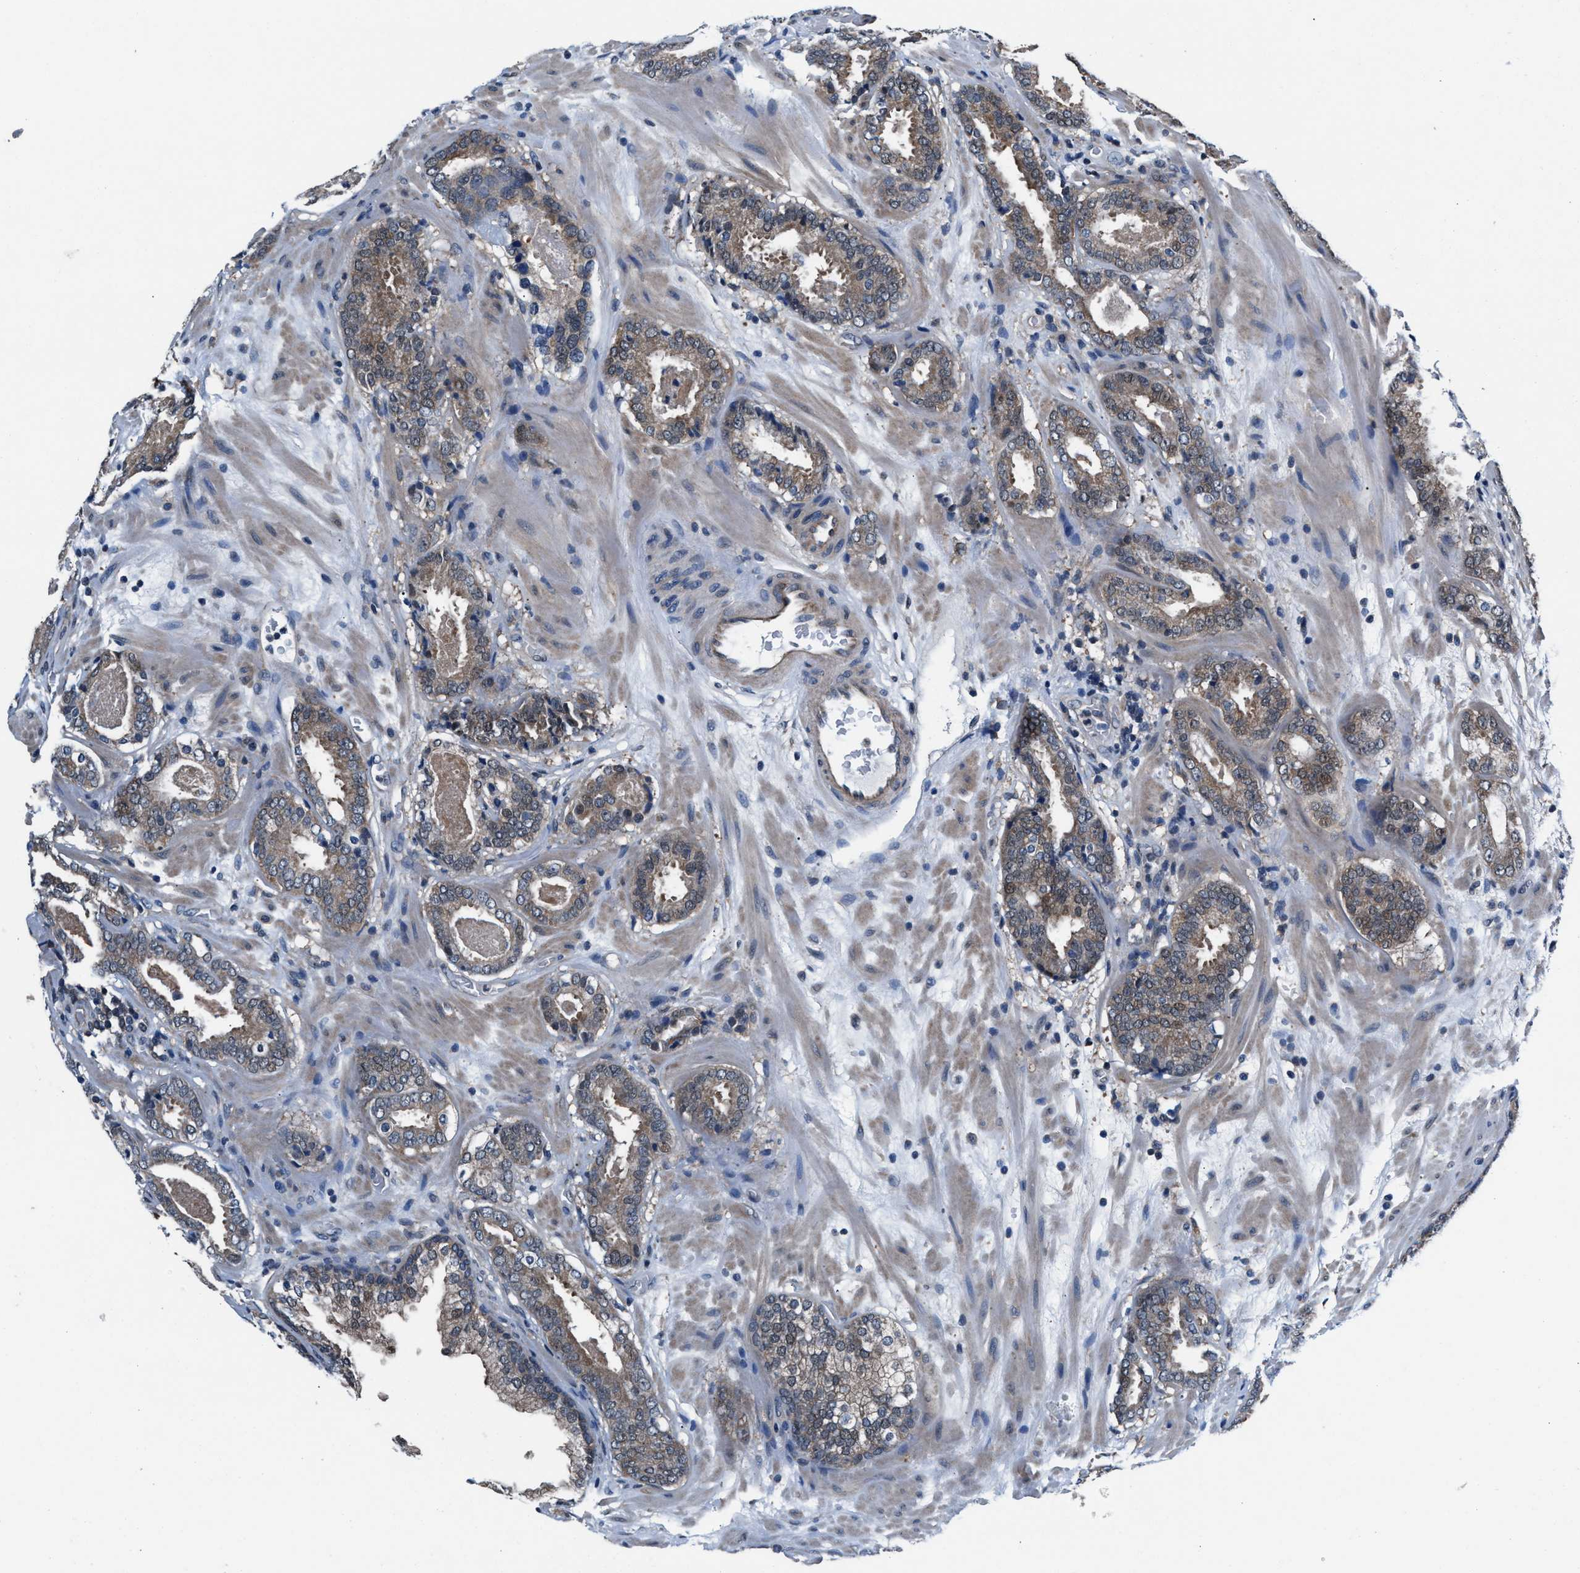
{"staining": {"intensity": "weak", "quantity": ">75%", "location": "cytoplasmic/membranous"}, "tissue": "prostate cancer", "cell_type": "Tumor cells", "image_type": "cancer", "snomed": [{"axis": "morphology", "description": "Adenocarcinoma, Low grade"}, {"axis": "topography", "description": "Prostate"}], "caption": "Tumor cells show low levels of weak cytoplasmic/membranous positivity in about >75% of cells in low-grade adenocarcinoma (prostate).", "gene": "PRPSAP2", "patient": {"sex": "male", "age": 69}}